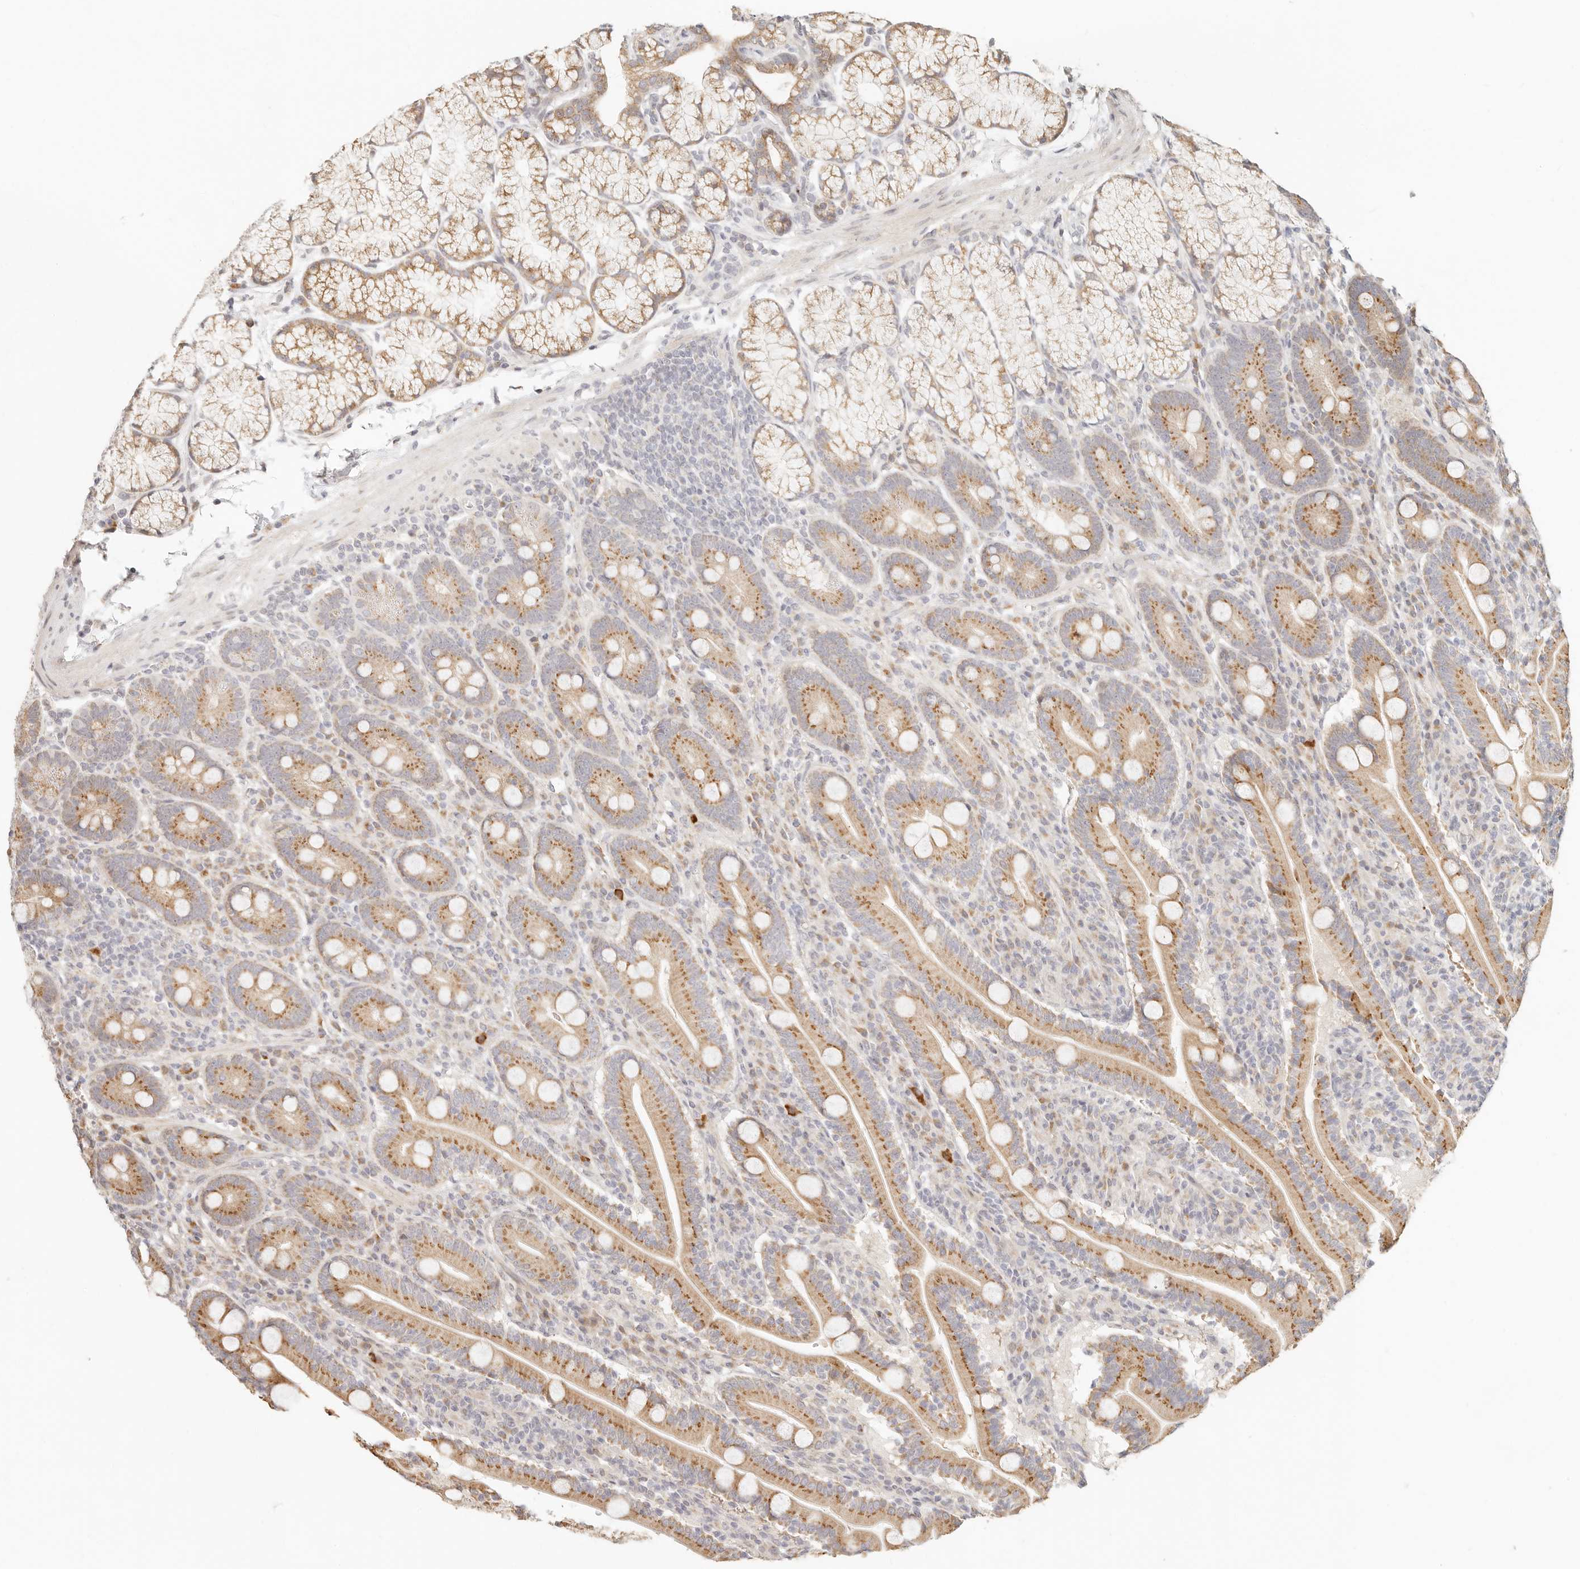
{"staining": {"intensity": "moderate", "quantity": ">75%", "location": "cytoplasmic/membranous"}, "tissue": "duodenum", "cell_type": "Glandular cells", "image_type": "normal", "snomed": [{"axis": "morphology", "description": "Normal tissue, NOS"}, {"axis": "topography", "description": "Duodenum"}], "caption": "The histopathology image reveals staining of benign duodenum, revealing moderate cytoplasmic/membranous protein positivity (brown color) within glandular cells. The staining was performed using DAB to visualize the protein expression in brown, while the nuclei were stained in blue with hematoxylin (Magnification: 20x).", "gene": "FAM20B", "patient": {"sex": "male", "age": 35}}